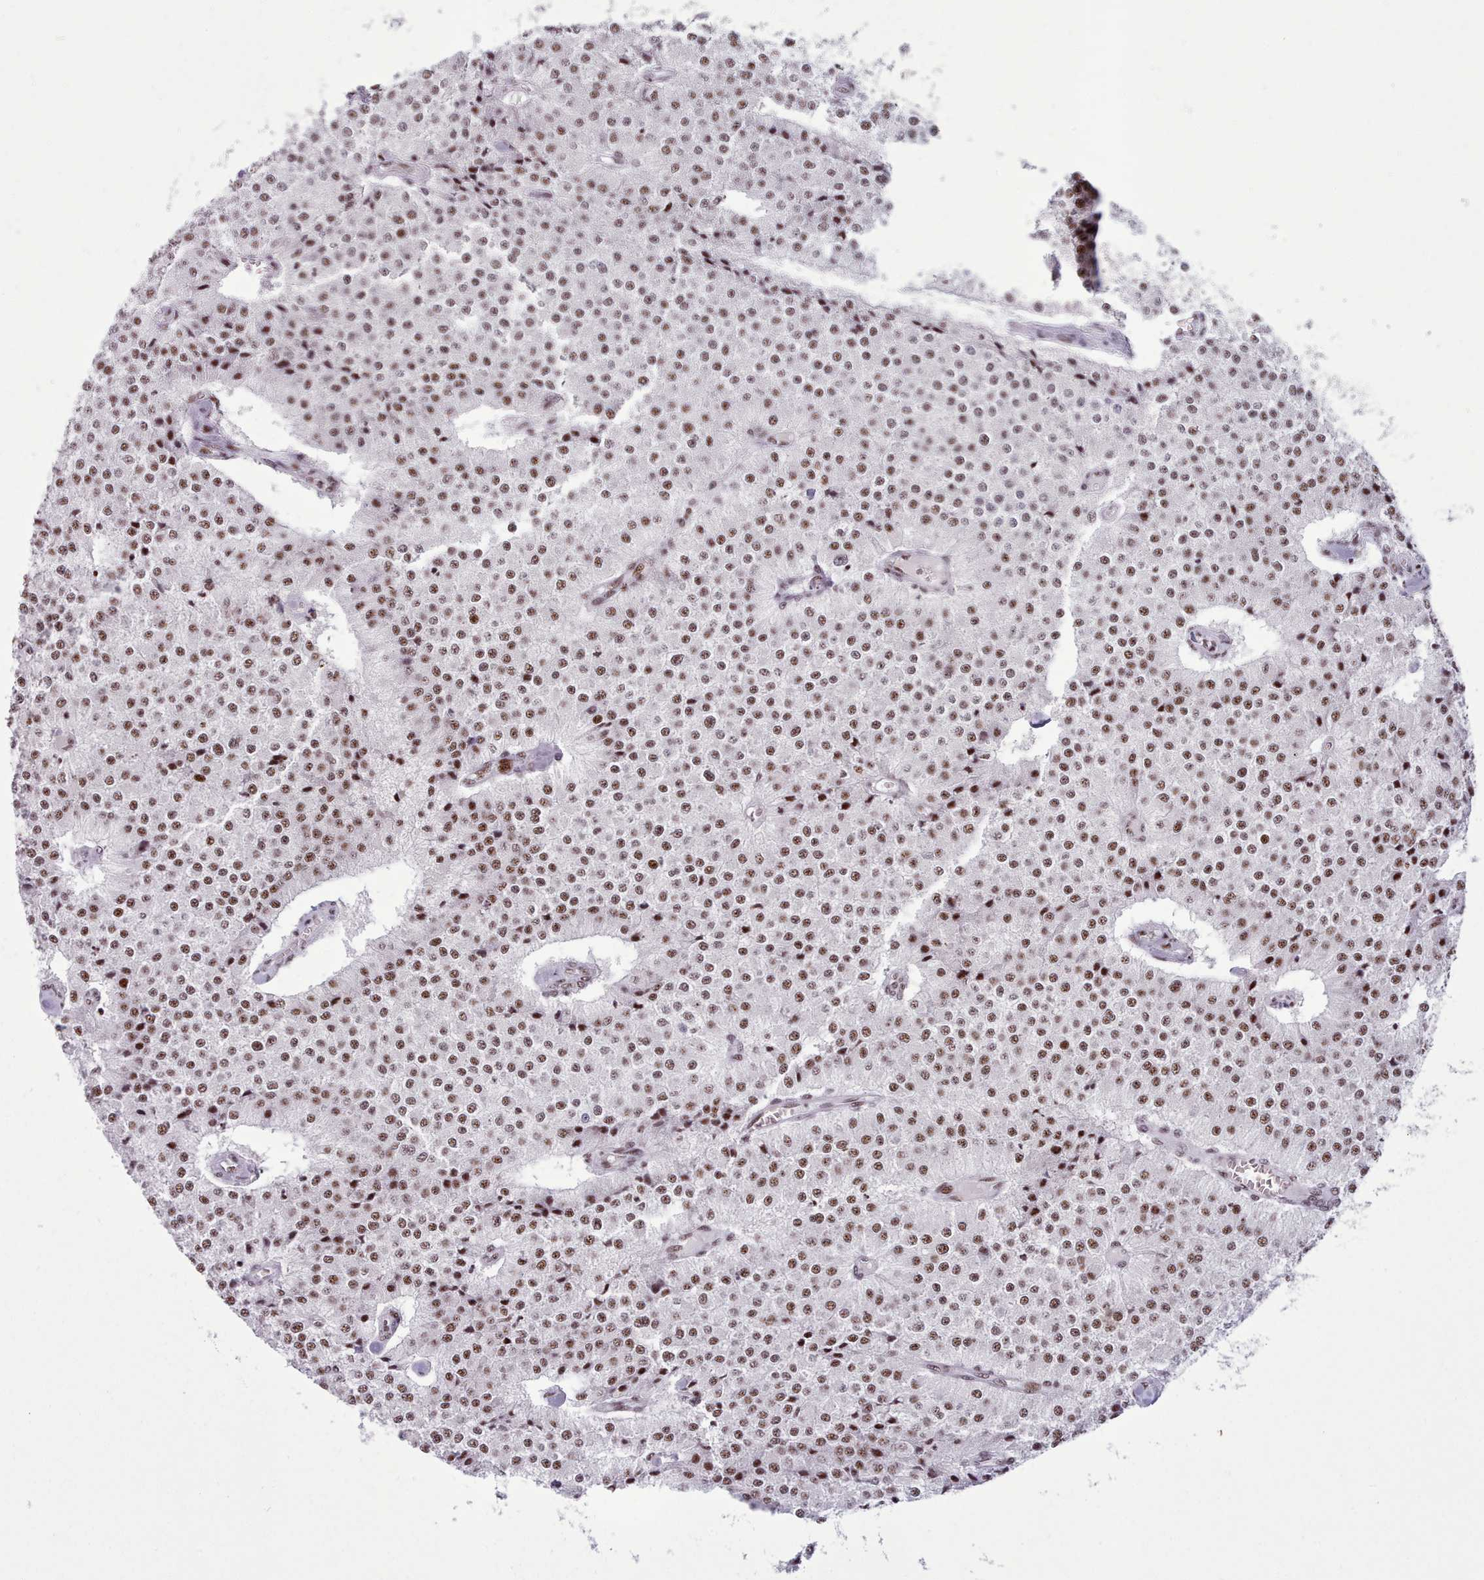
{"staining": {"intensity": "moderate", "quantity": ">75%", "location": "nuclear"}, "tissue": "carcinoid", "cell_type": "Tumor cells", "image_type": "cancer", "snomed": [{"axis": "morphology", "description": "Carcinoid, malignant, NOS"}, {"axis": "topography", "description": "Colon"}], "caption": "Immunohistochemical staining of human carcinoid reveals moderate nuclear protein positivity in approximately >75% of tumor cells.", "gene": "TMEM35B", "patient": {"sex": "female", "age": 52}}